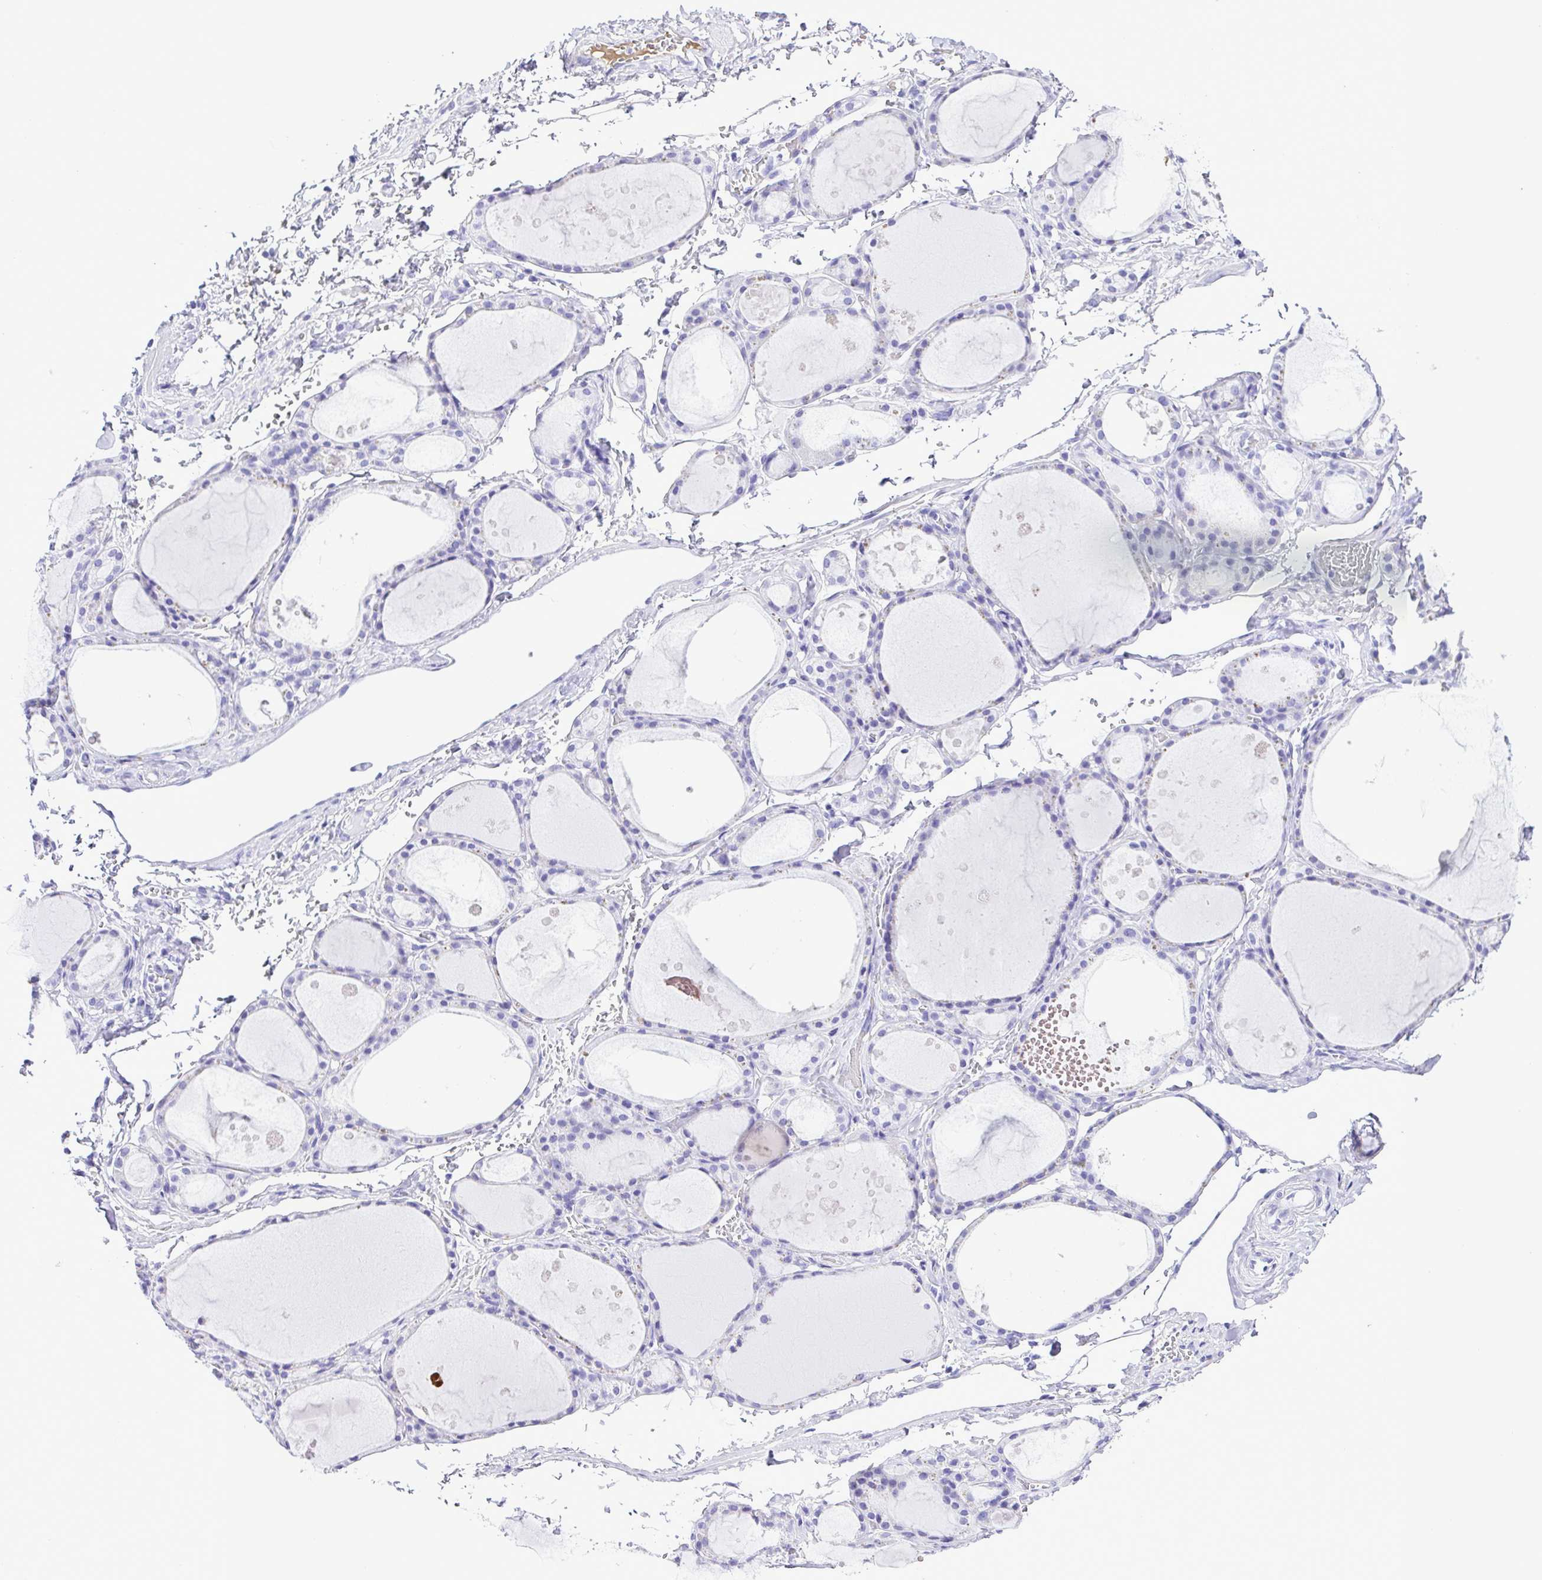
{"staining": {"intensity": "negative", "quantity": "none", "location": "none"}, "tissue": "thyroid gland", "cell_type": "Glandular cells", "image_type": "normal", "snomed": [{"axis": "morphology", "description": "Normal tissue, NOS"}, {"axis": "topography", "description": "Thyroid gland"}], "caption": "A high-resolution histopathology image shows immunohistochemistry staining of normal thyroid gland, which displays no significant positivity in glandular cells.", "gene": "SYT1", "patient": {"sex": "male", "age": 68}}